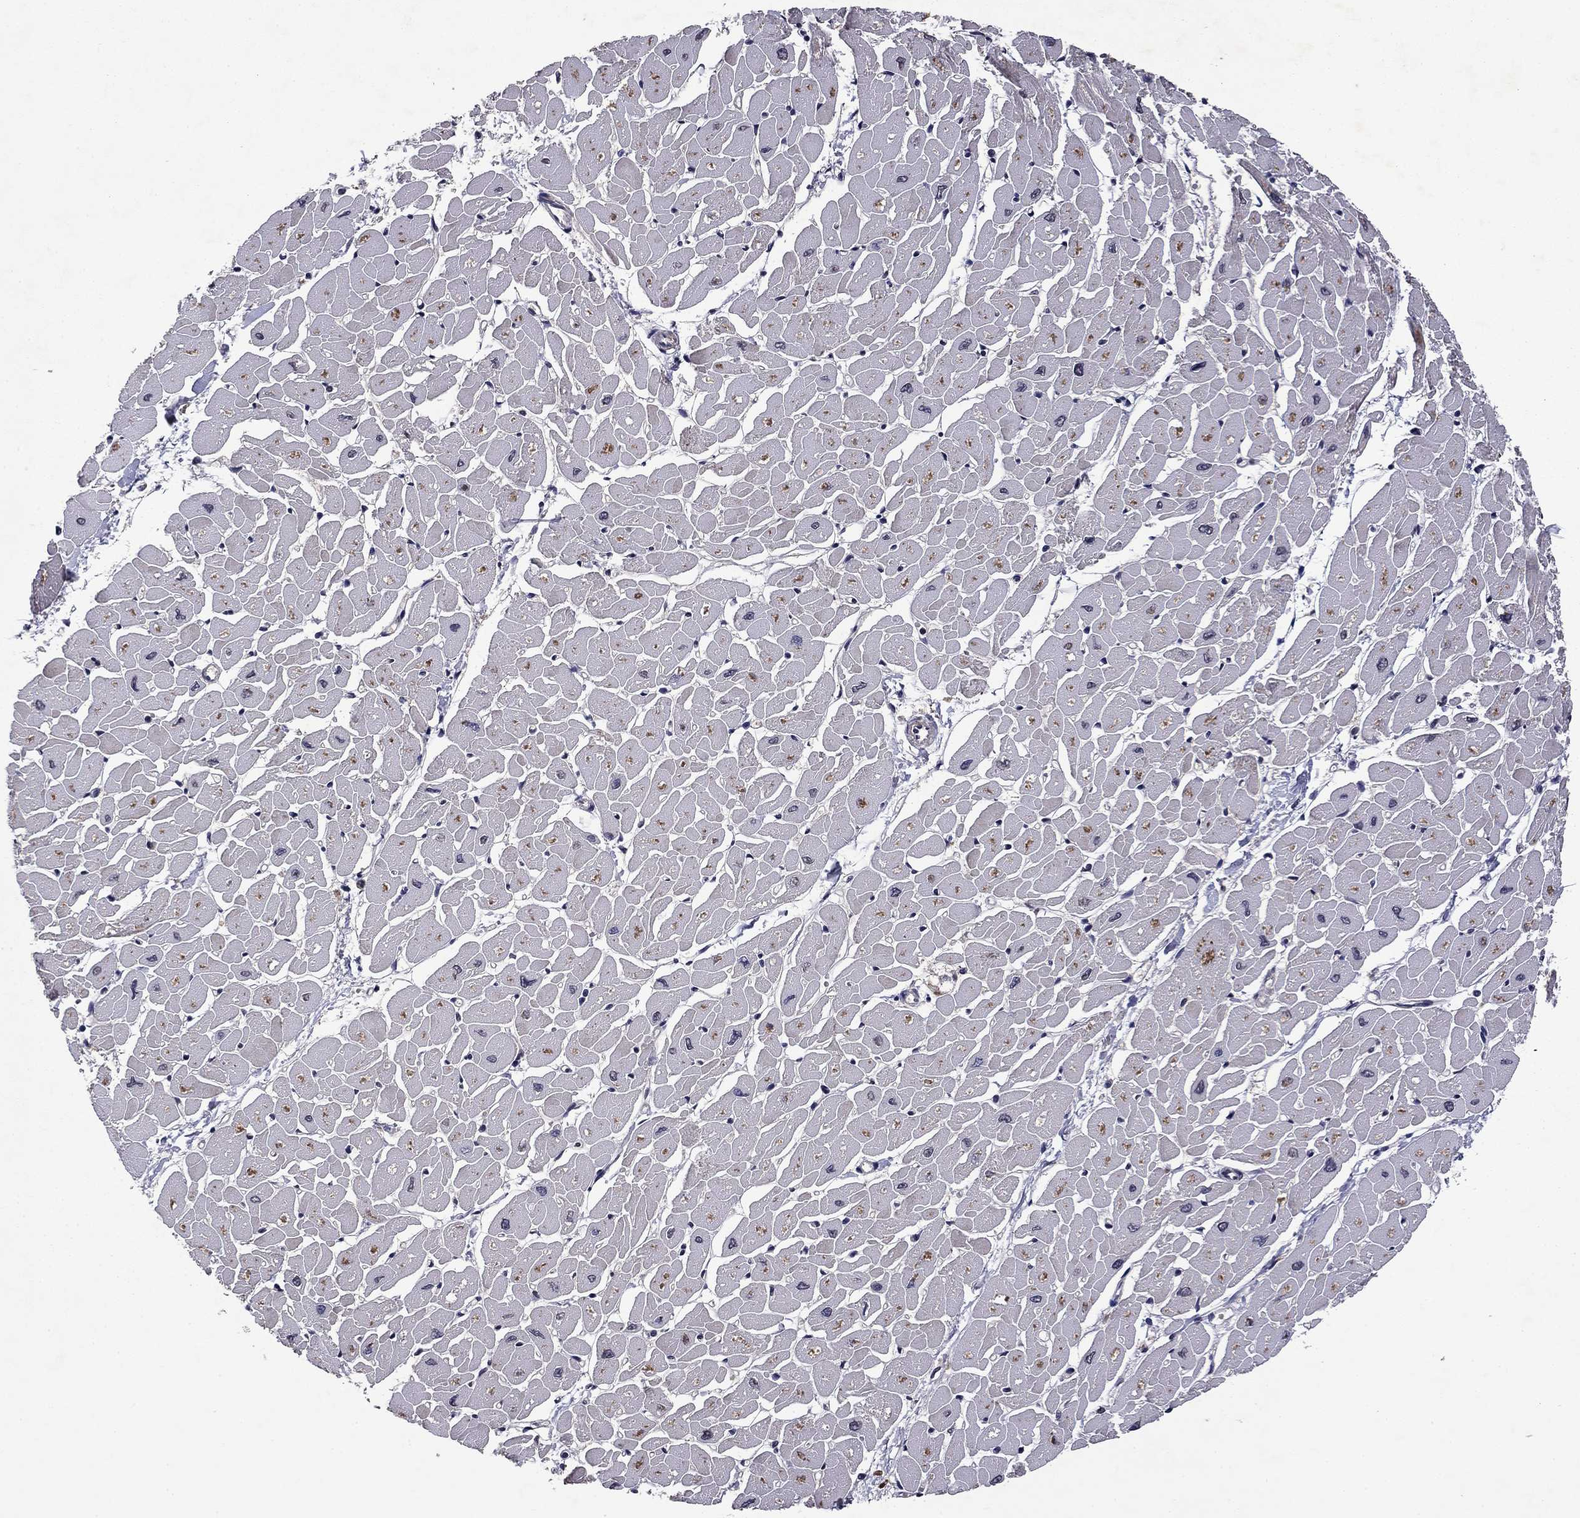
{"staining": {"intensity": "negative", "quantity": "none", "location": "none"}, "tissue": "heart muscle", "cell_type": "Cardiomyocytes", "image_type": "normal", "snomed": [{"axis": "morphology", "description": "Normal tissue, NOS"}, {"axis": "topography", "description": "Heart"}], "caption": "The immunohistochemistry image has no significant positivity in cardiomyocytes of heart muscle. Brightfield microscopy of immunohistochemistry stained with DAB (3,3'-diaminobenzidine) (brown) and hematoxylin (blue), captured at high magnification.", "gene": "PROS1", "patient": {"sex": "male", "age": 57}}